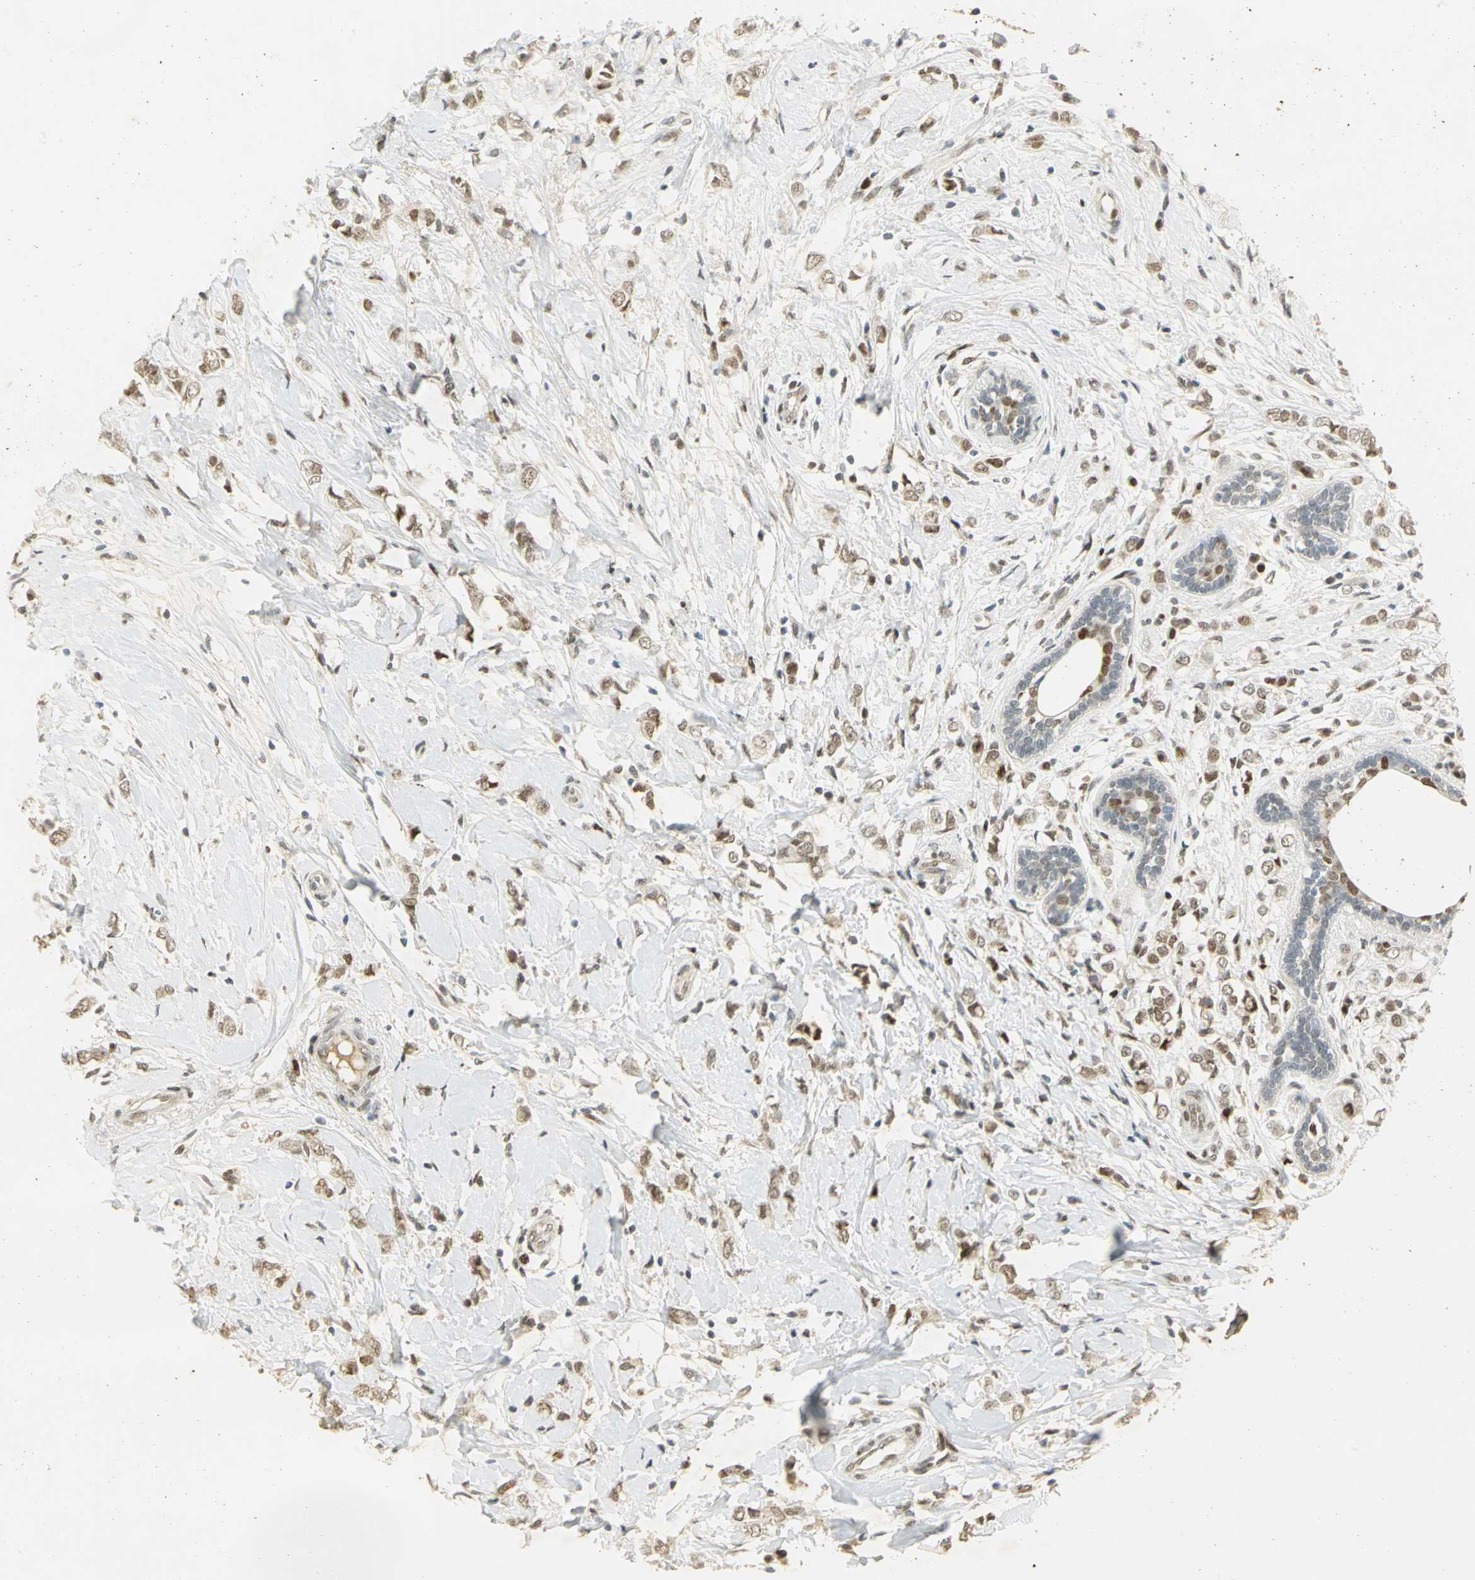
{"staining": {"intensity": "moderate", "quantity": ">75%", "location": "nuclear"}, "tissue": "breast cancer", "cell_type": "Tumor cells", "image_type": "cancer", "snomed": [{"axis": "morphology", "description": "Normal tissue, NOS"}, {"axis": "morphology", "description": "Lobular carcinoma"}, {"axis": "topography", "description": "Breast"}], "caption": "An image of human lobular carcinoma (breast) stained for a protein demonstrates moderate nuclear brown staining in tumor cells.", "gene": "AK6", "patient": {"sex": "female", "age": 47}}